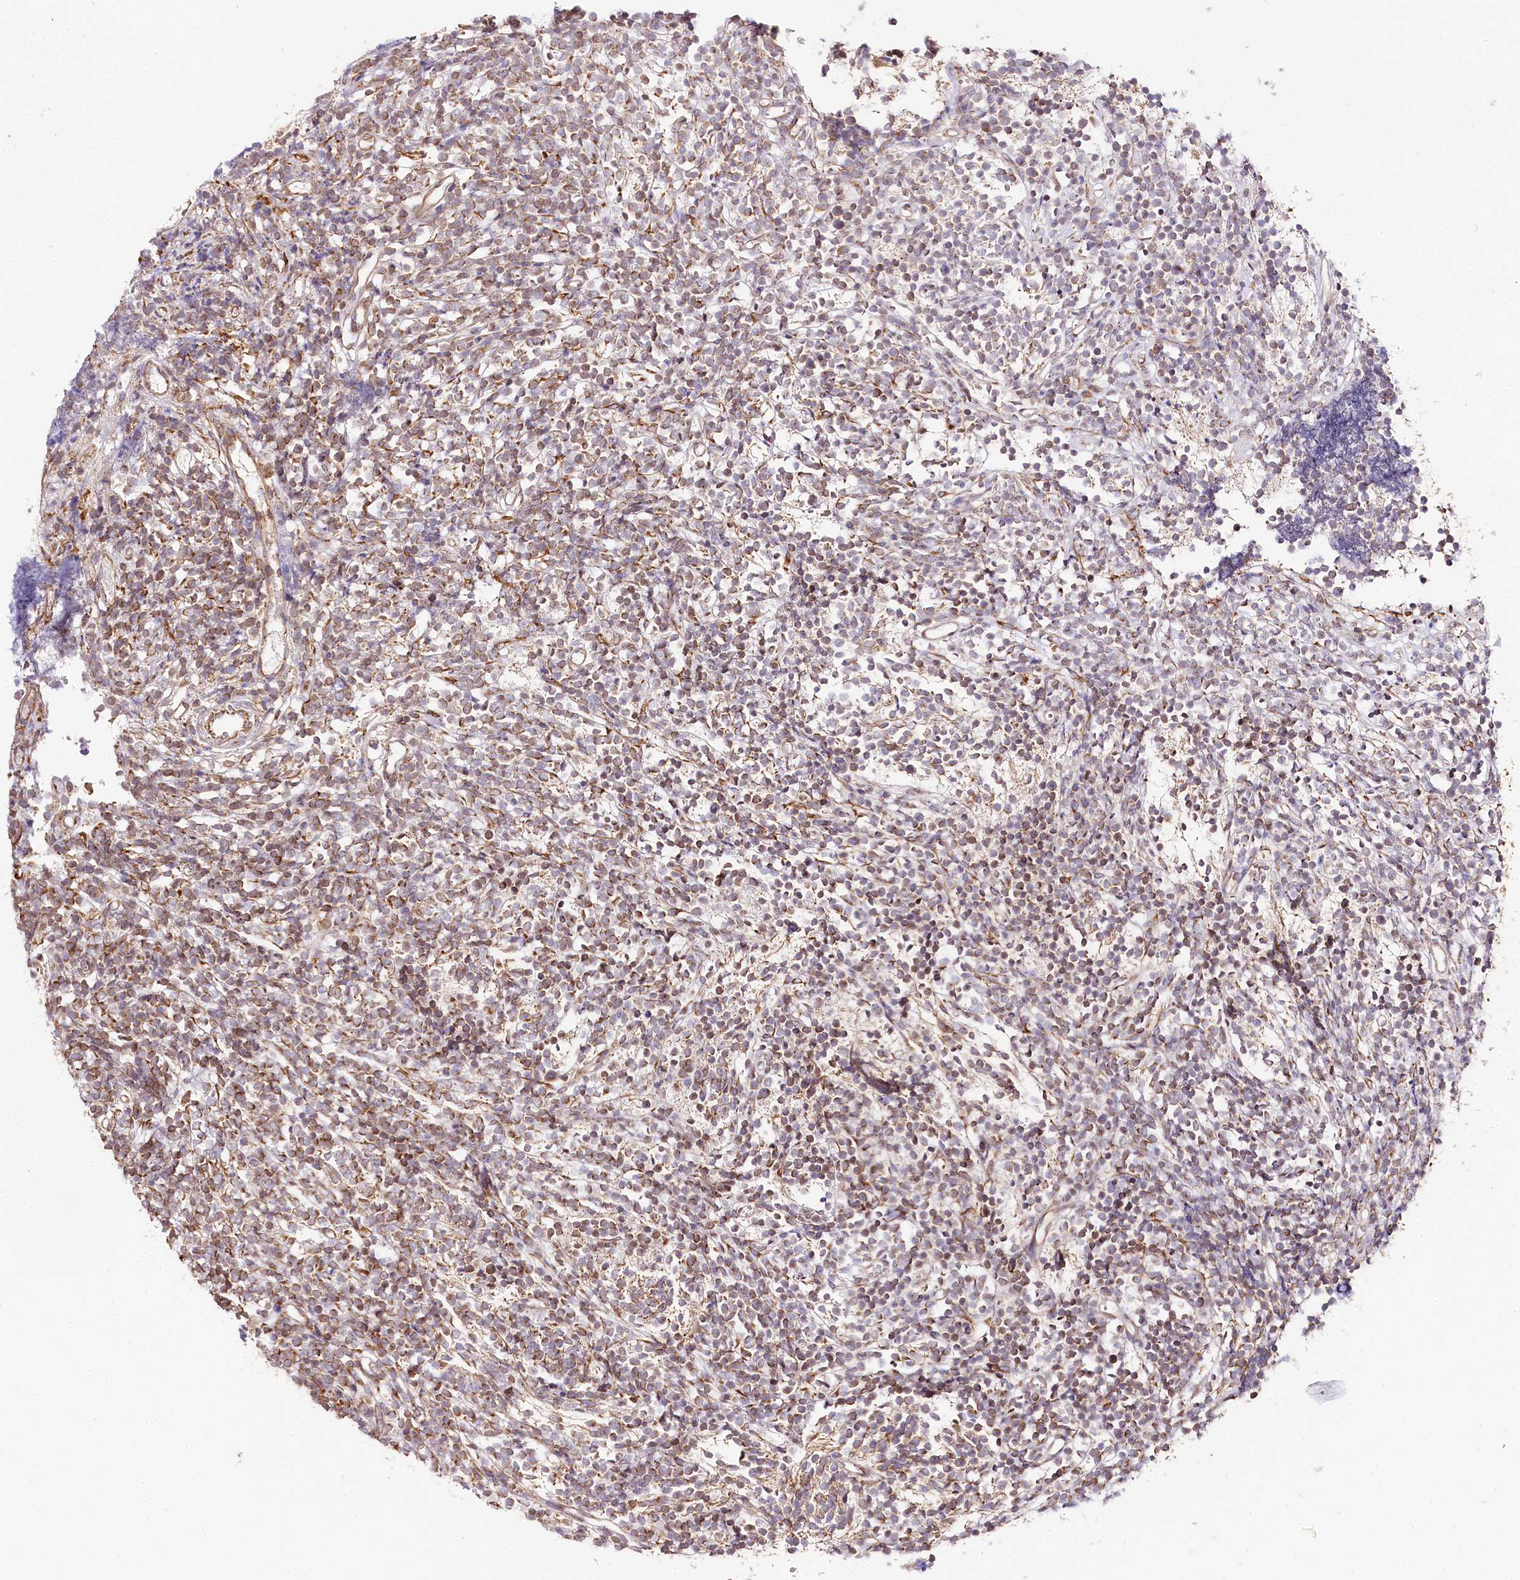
{"staining": {"intensity": "moderate", "quantity": "25%-75%", "location": "cytoplasmic/membranous"}, "tissue": "glioma", "cell_type": "Tumor cells", "image_type": "cancer", "snomed": [{"axis": "morphology", "description": "Glioma, malignant, Low grade"}, {"axis": "topography", "description": "Brain"}], "caption": "Protein staining of glioma tissue demonstrates moderate cytoplasmic/membranous expression in about 25%-75% of tumor cells. (DAB IHC with brightfield microscopy, high magnification).", "gene": "CNPY2", "patient": {"sex": "female", "age": 1}}